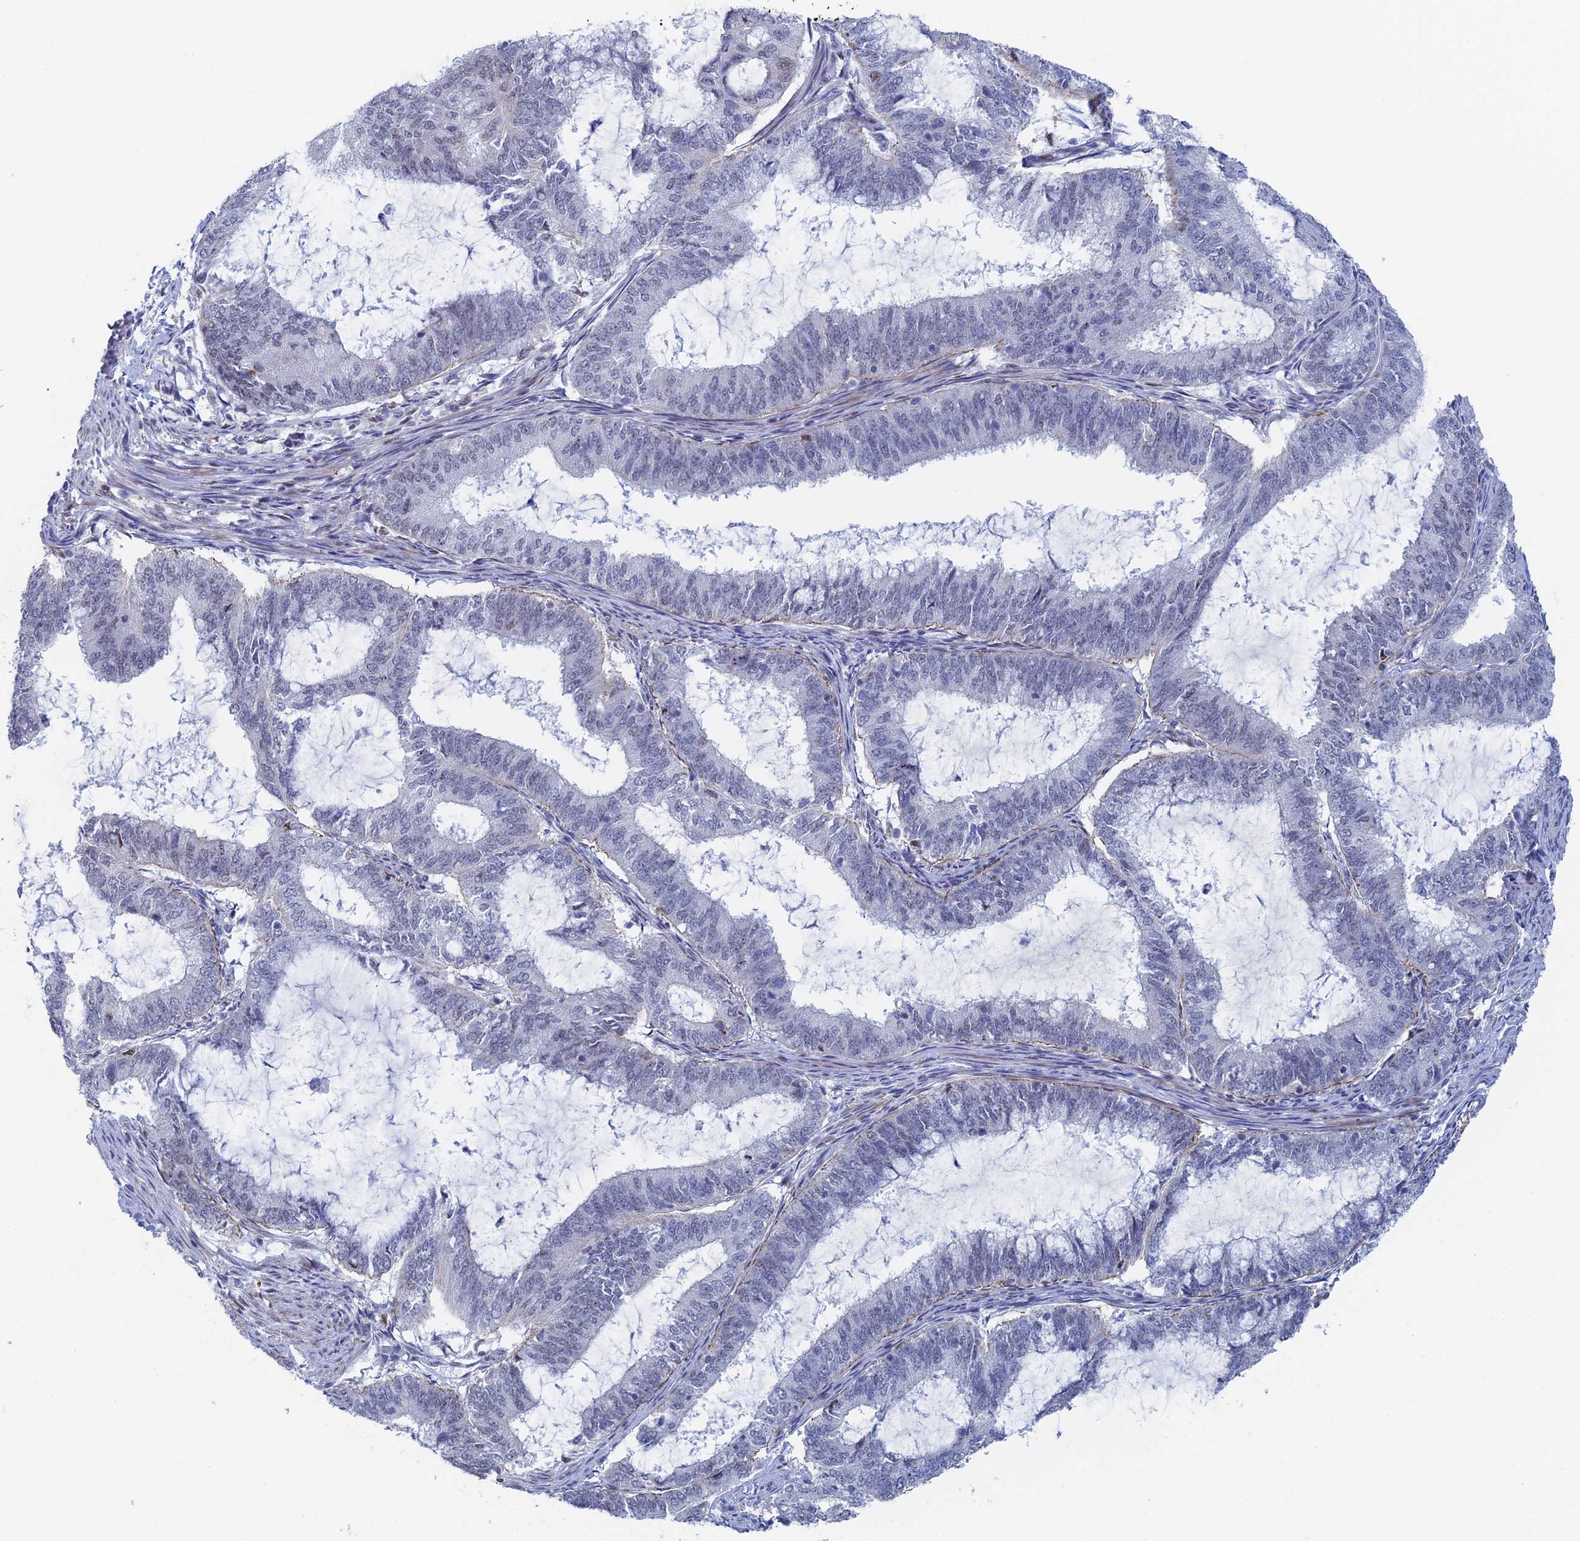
{"staining": {"intensity": "negative", "quantity": "none", "location": "none"}, "tissue": "endometrial cancer", "cell_type": "Tumor cells", "image_type": "cancer", "snomed": [{"axis": "morphology", "description": "Adenocarcinoma, NOS"}, {"axis": "topography", "description": "Endometrium"}], "caption": "Tumor cells show no significant expression in endometrial cancer.", "gene": "GMNC", "patient": {"sex": "female", "age": 51}}